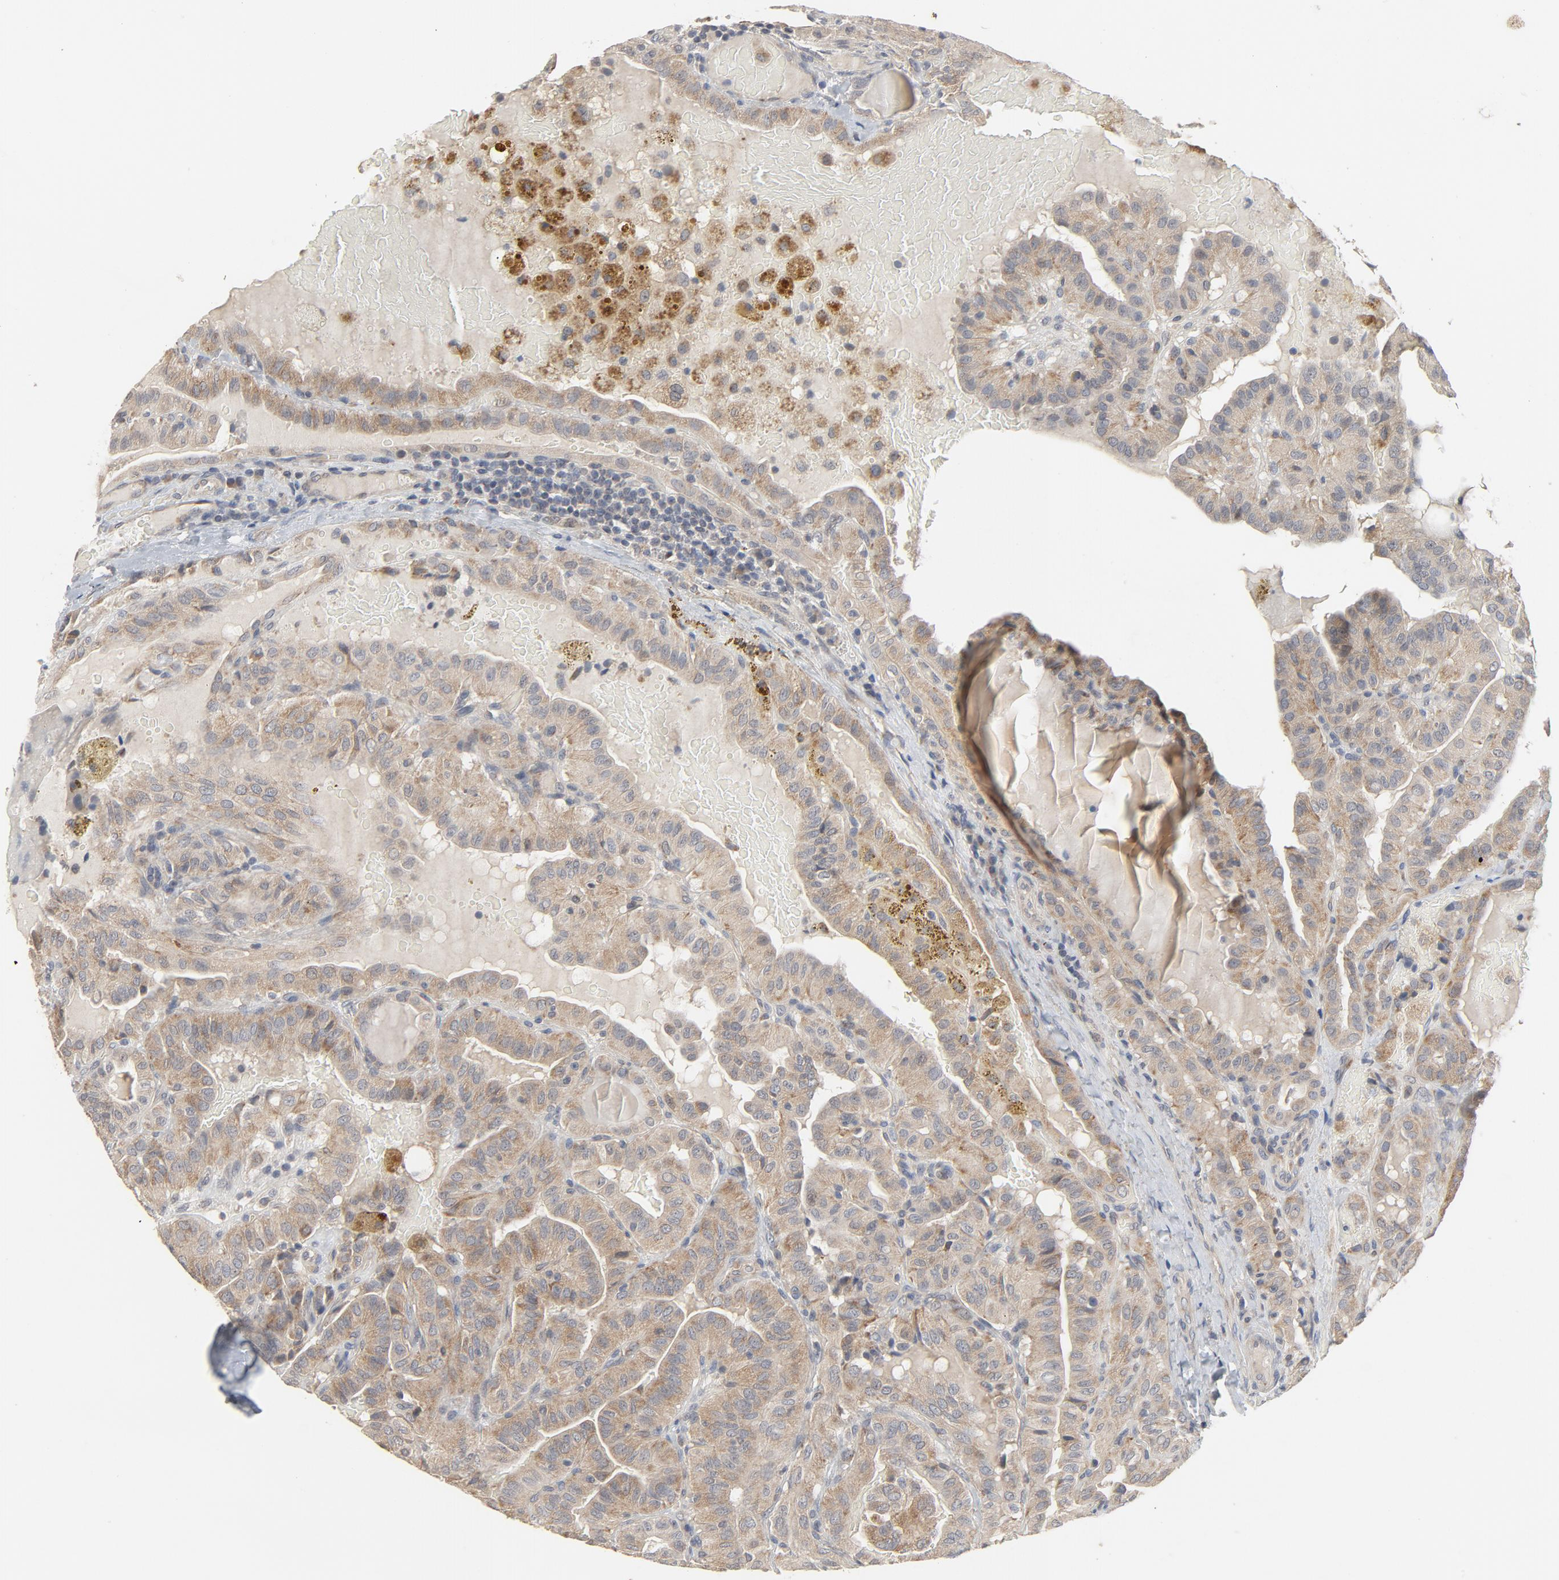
{"staining": {"intensity": "moderate", "quantity": ">75%", "location": "cytoplasmic/membranous"}, "tissue": "thyroid cancer", "cell_type": "Tumor cells", "image_type": "cancer", "snomed": [{"axis": "morphology", "description": "Papillary adenocarcinoma, NOS"}, {"axis": "topography", "description": "Thyroid gland"}], "caption": "The immunohistochemical stain labels moderate cytoplasmic/membranous staining in tumor cells of thyroid cancer (papillary adenocarcinoma) tissue.", "gene": "C14orf119", "patient": {"sex": "male", "age": 77}}